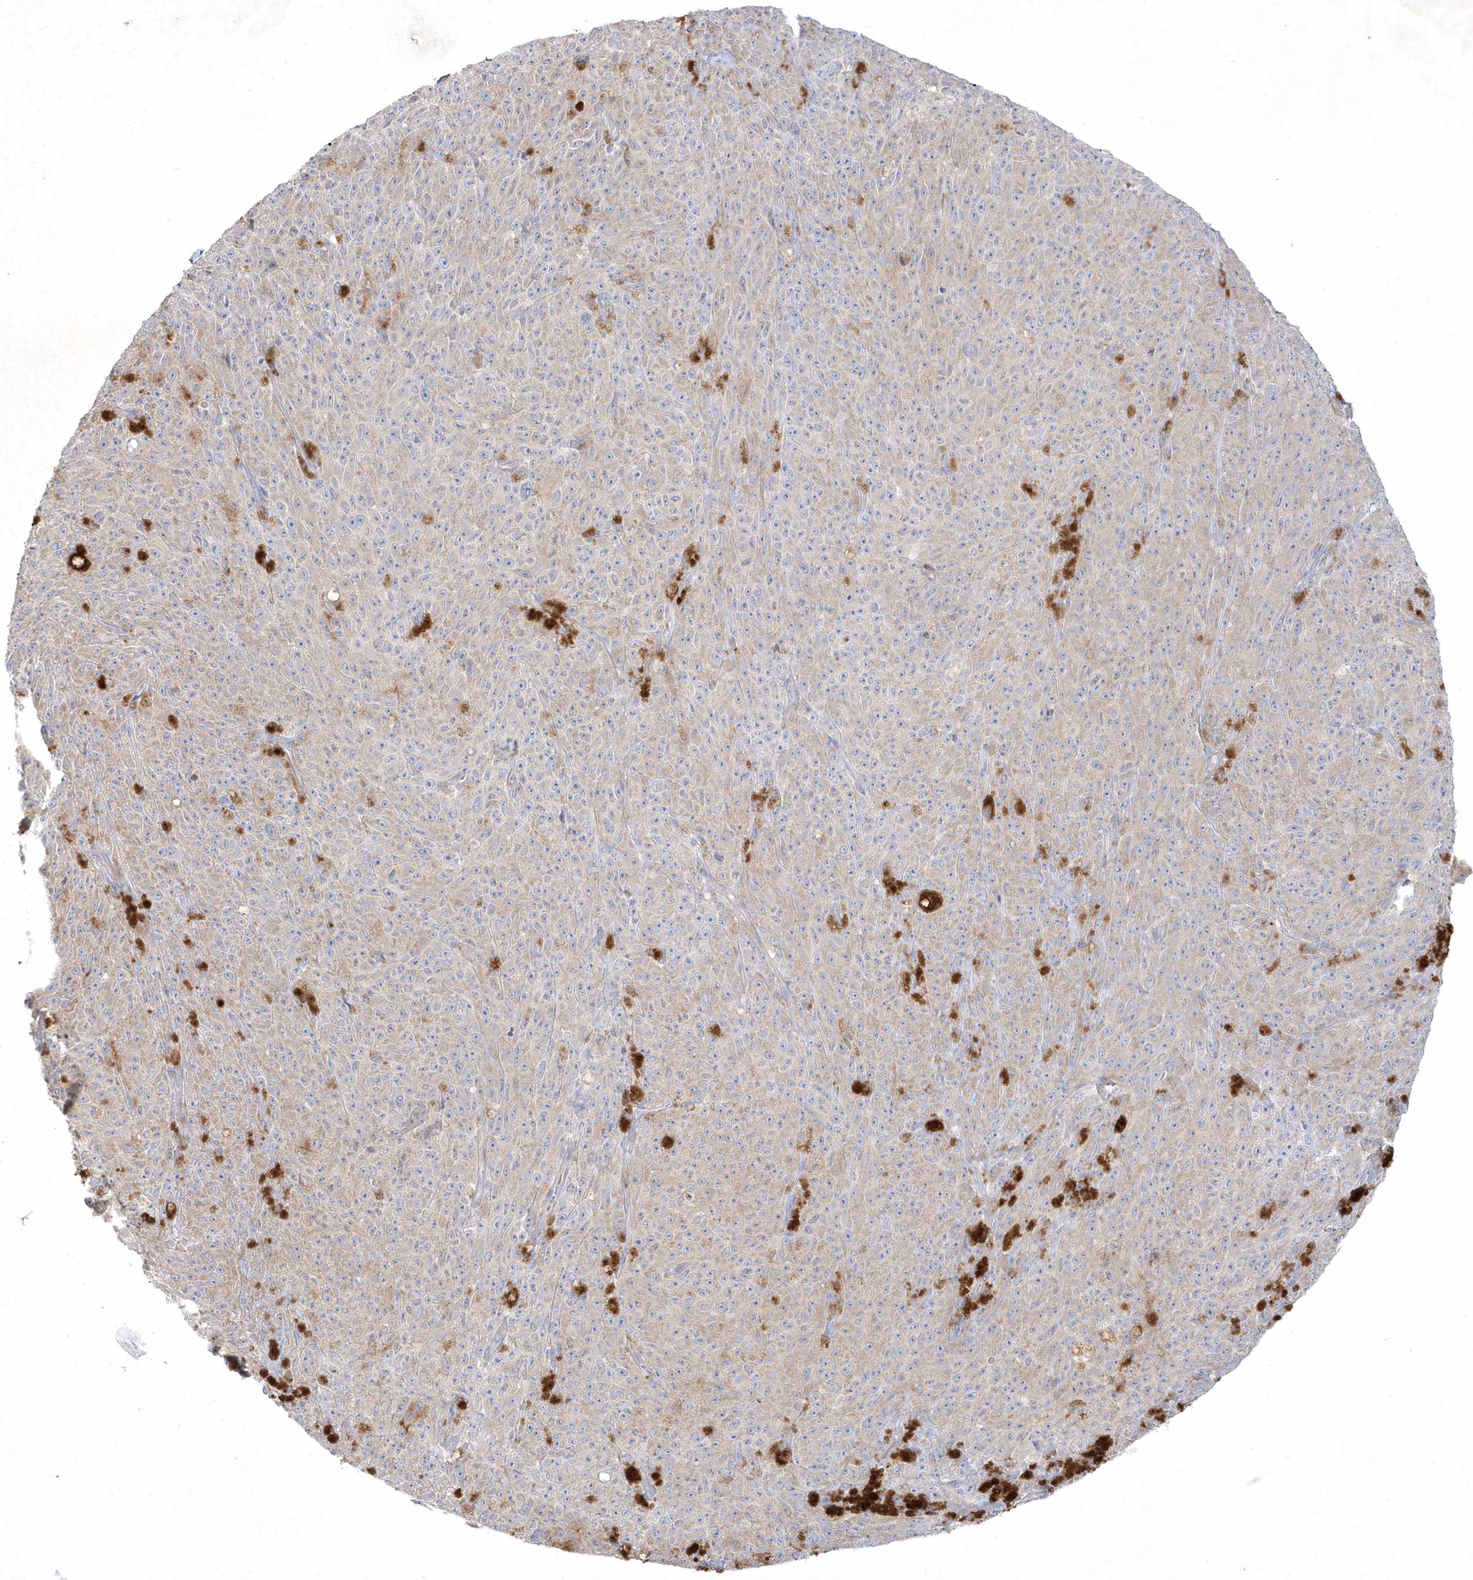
{"staining": {"intensity": "weak", "quantity": "25%-75%", "location": "cytoplasmic/membranous"}, "tissue": "melanoma", "cell_type": "Tumor cells", "image_type": "cancer", "snomed": [{"axis": "morphology", "description": "Malignant melanoma, NOS"}, {"axis": "topography", "description": "Skin"}], "caption": "Protein staining demonstrates weak cytoplasmic/membranous expression in approximately 25%-75% of tumor cells in malignant melanoma.", "gene": "LARS1", "patient": {"sex": "female", "age": 82}}